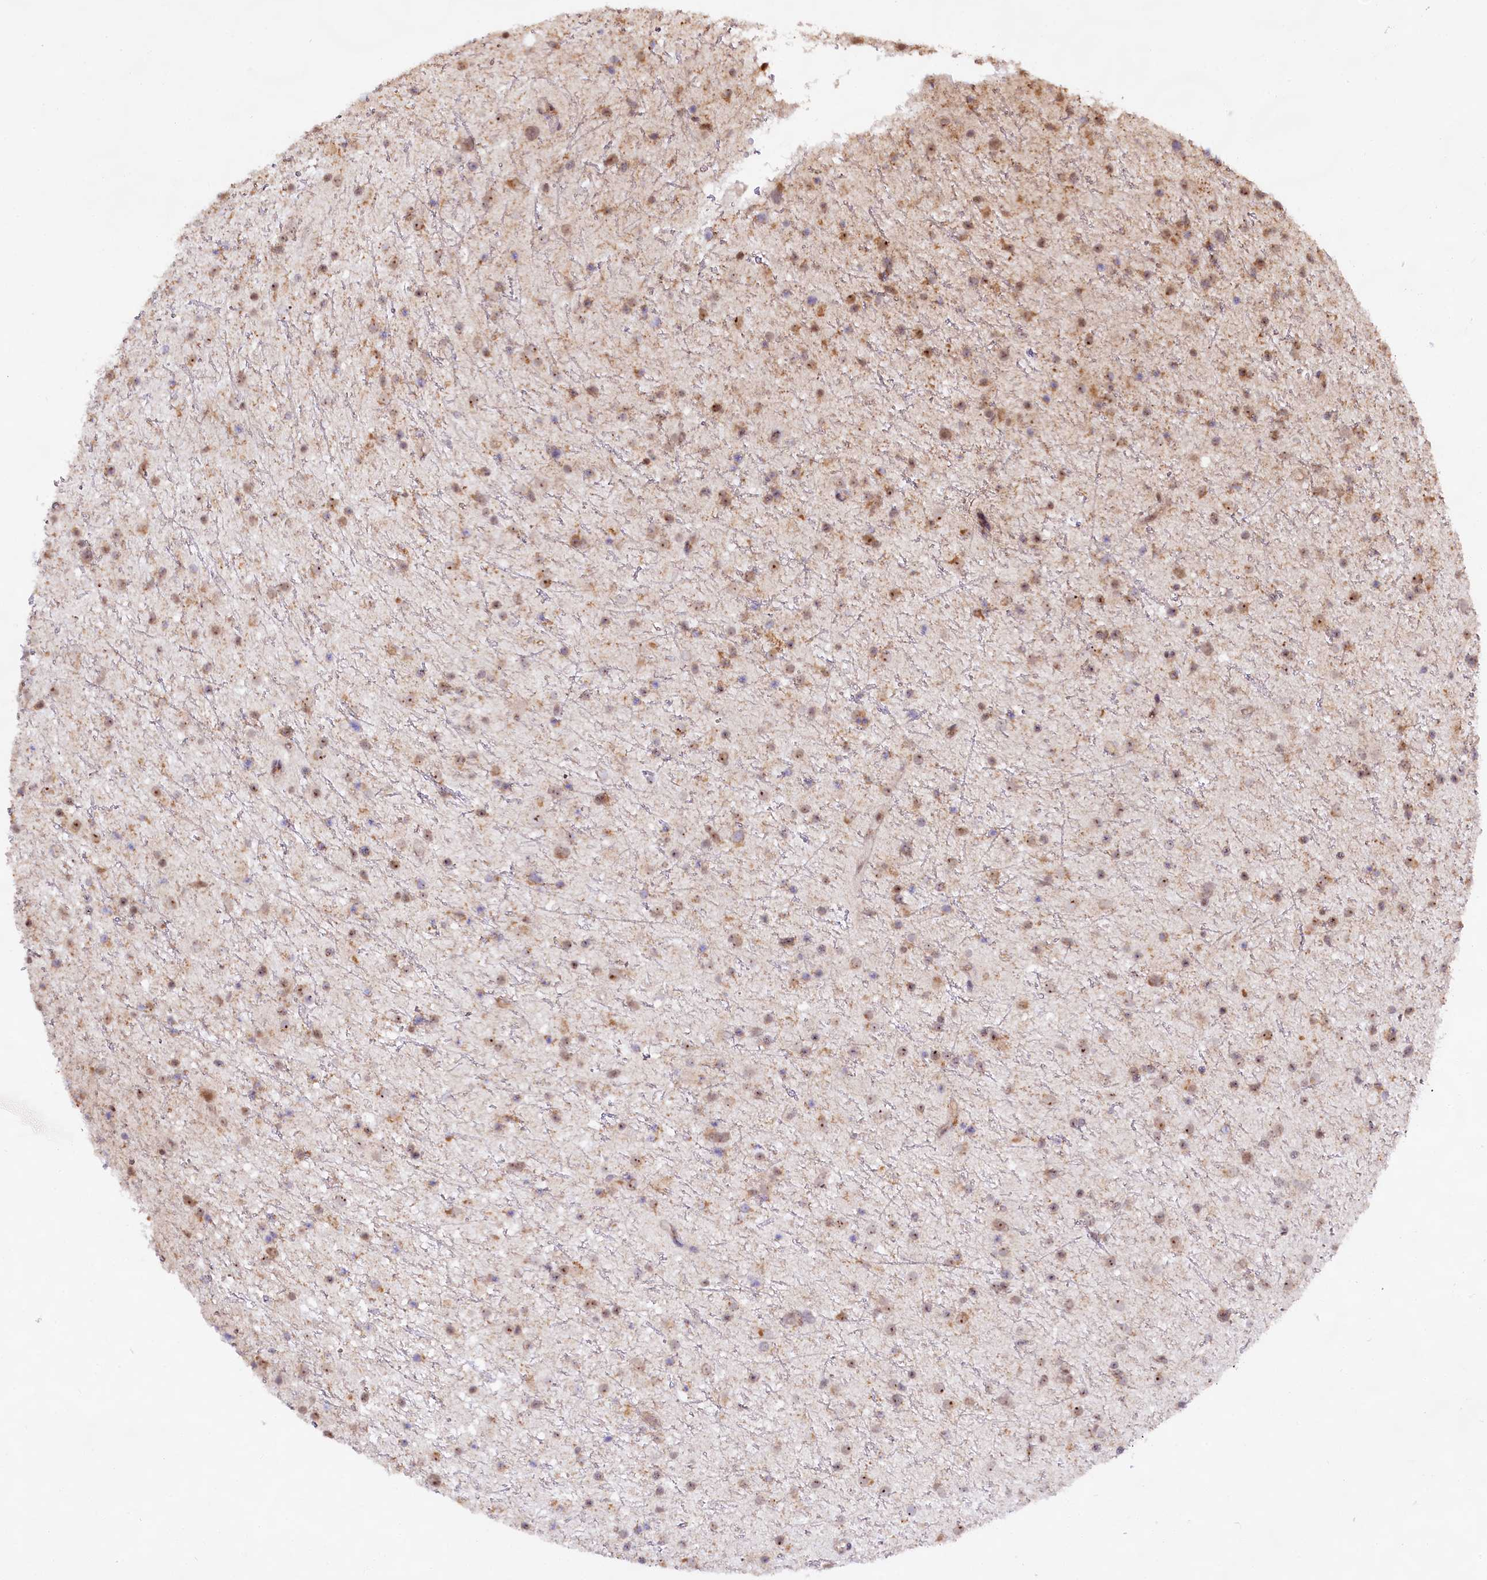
{"staining": {"intensity": "moderate", "quantity": ">75%", "location": "nuclear"}, "tissue": "glioma", "cell_type": "Tumor cells", "image_type": "cancer", "snomed": [{"axis": "morphology", "description": "Glioma, malignant, Low grade"}, {"axis": "topography", "description": "Cerebral cortex"}], "caption": "Immunohistochemical staining of human glioma displays medium levels of moderate nuclear expression in about >75% of tumor cells. (DAB IHC, brown staining for protein, blue staining for nuclei).", "gene": "RRP8", "patient": {"sex": "female", "age": 39}}